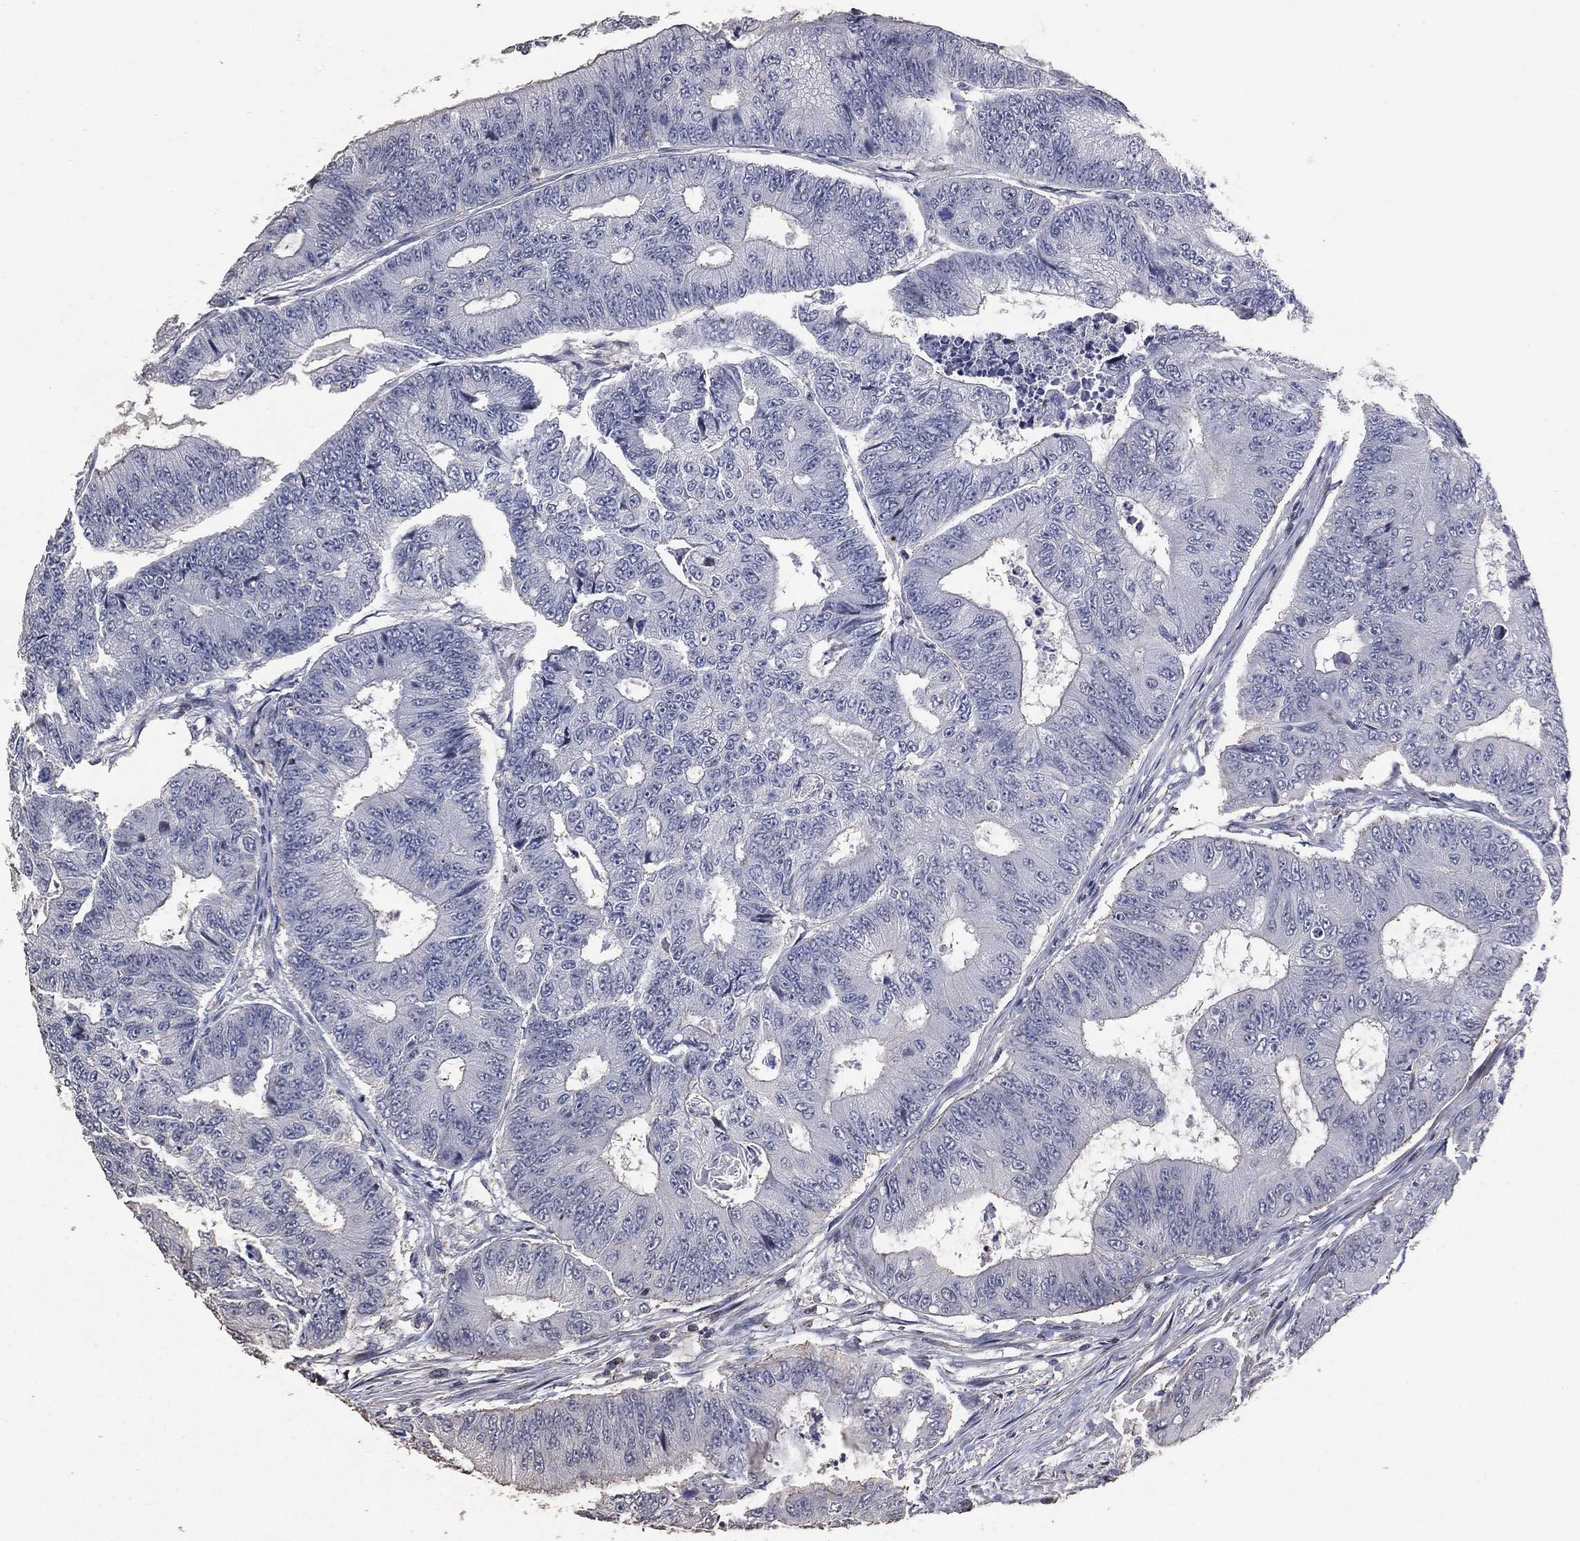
{"staining": {"intensity": "negative", "quantity": "none", "location": "none"}, "tissue": "colorectal cancer", "cell_type": "Tumor cells", "image_type": "cancer", "snomed": [{"axis": "morphology", "description": "Adenocarcinoma, NOS"}, {"axis": "topography", "description": "Colon"}], "caption": "Colorectal cancer was stained to show a protein in brown. There is no significant staining in tumor cells. (Stains: DAB (3,3'-diaminobenzidine) IHC with hematoxylin counter stain, Microscopy: brightfield microscopy at high magnification).", "gene": "ADPRHL1", "patient": {"sex": "female", "age": 48}}